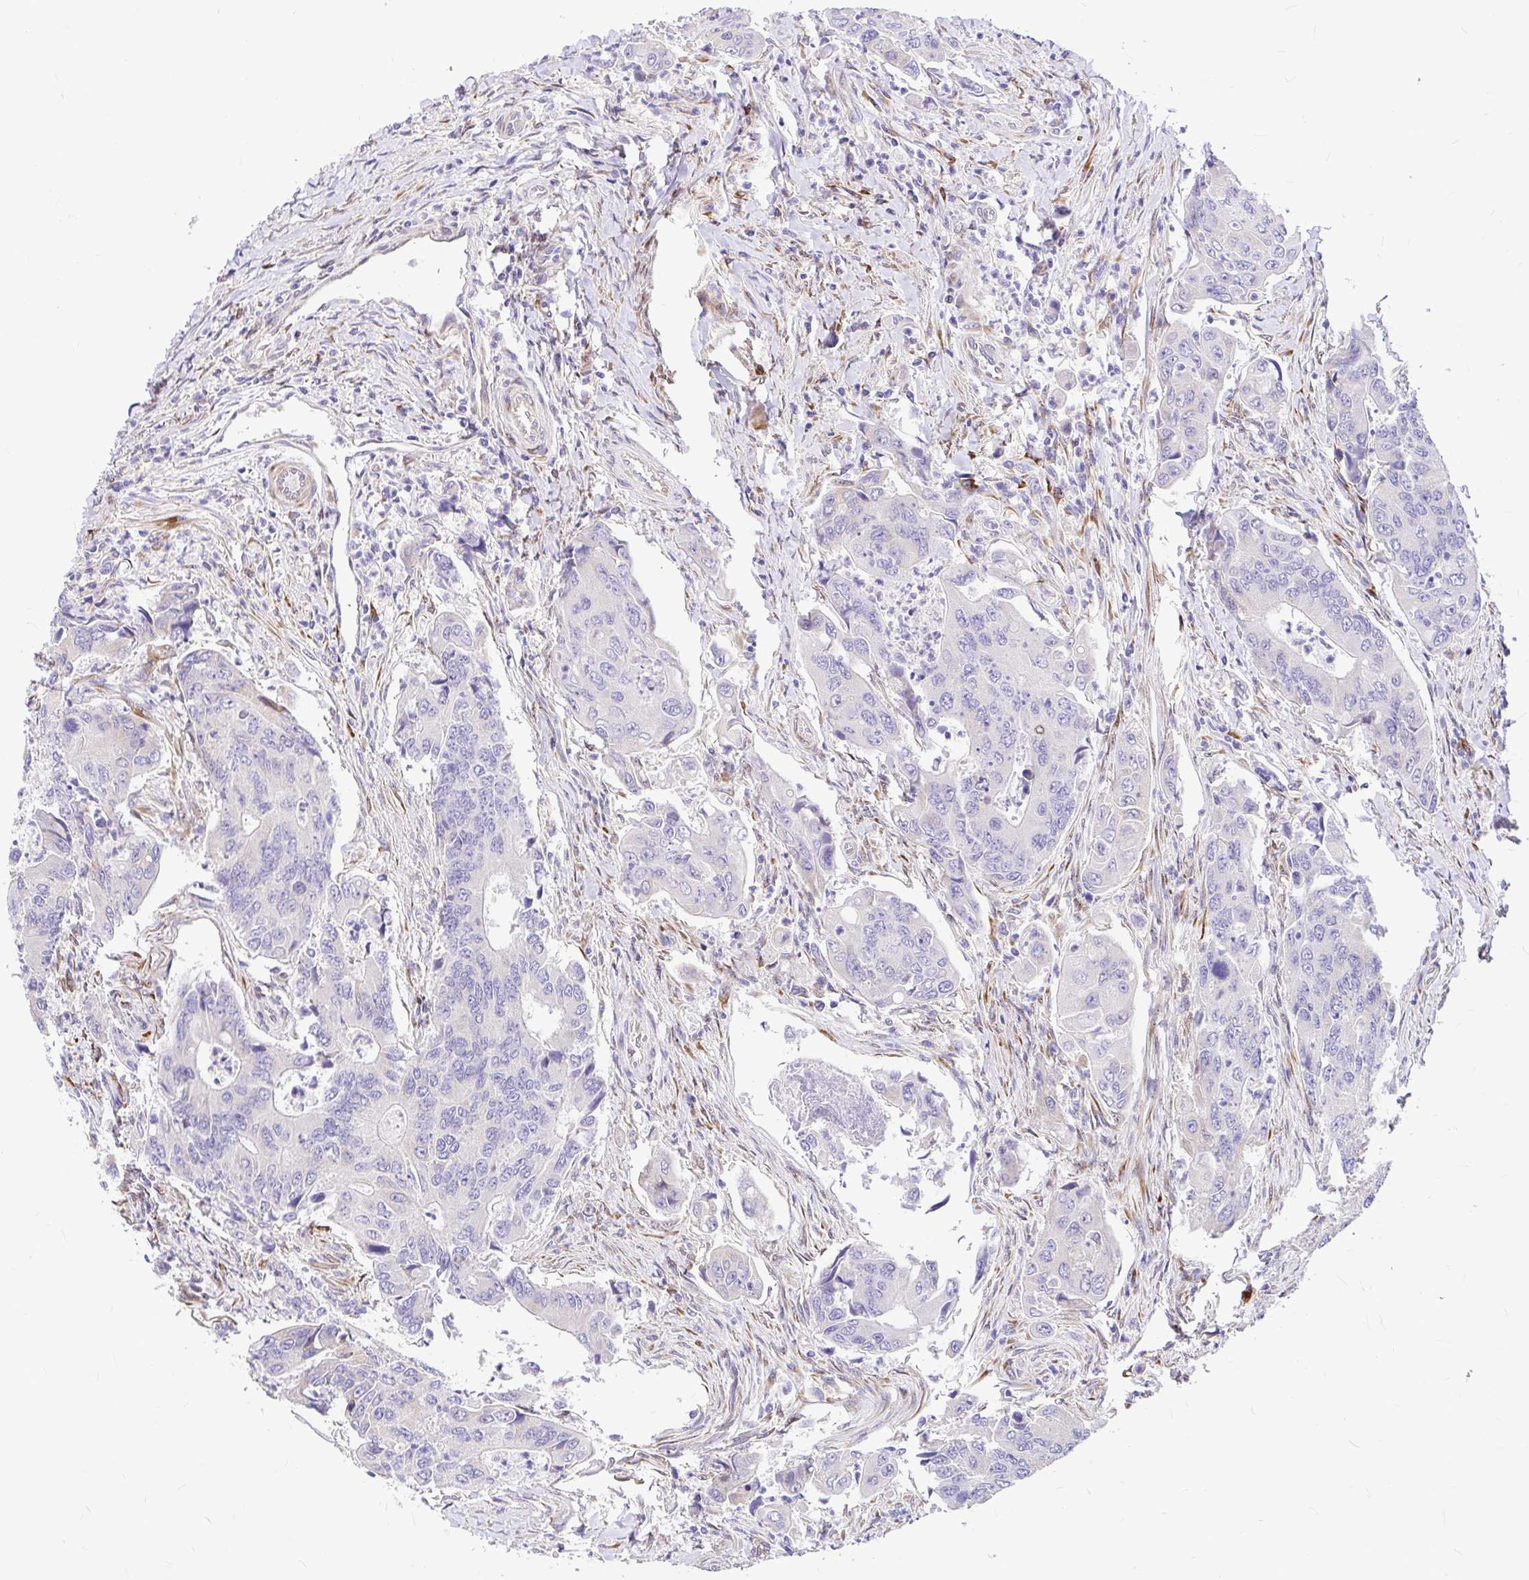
{"staining": {"intensity": "negative", "quantity": "none", "location": "none"}, "tissue": "colorectal cancer", "cell_type": "Tumor cells", "image_type": "cancer", "snomed": [{"axis": "morphology", "description": "Adenocarcinoma, NOS"}, {"axis": "topography", "description": "Colon"}], "caption": "Immunohistochemical staining of human colorectal cancer exhibits no significant expression in tumor cells.", "gene": "GABBR2", "patient": {"sex": "female", "age": 67}}